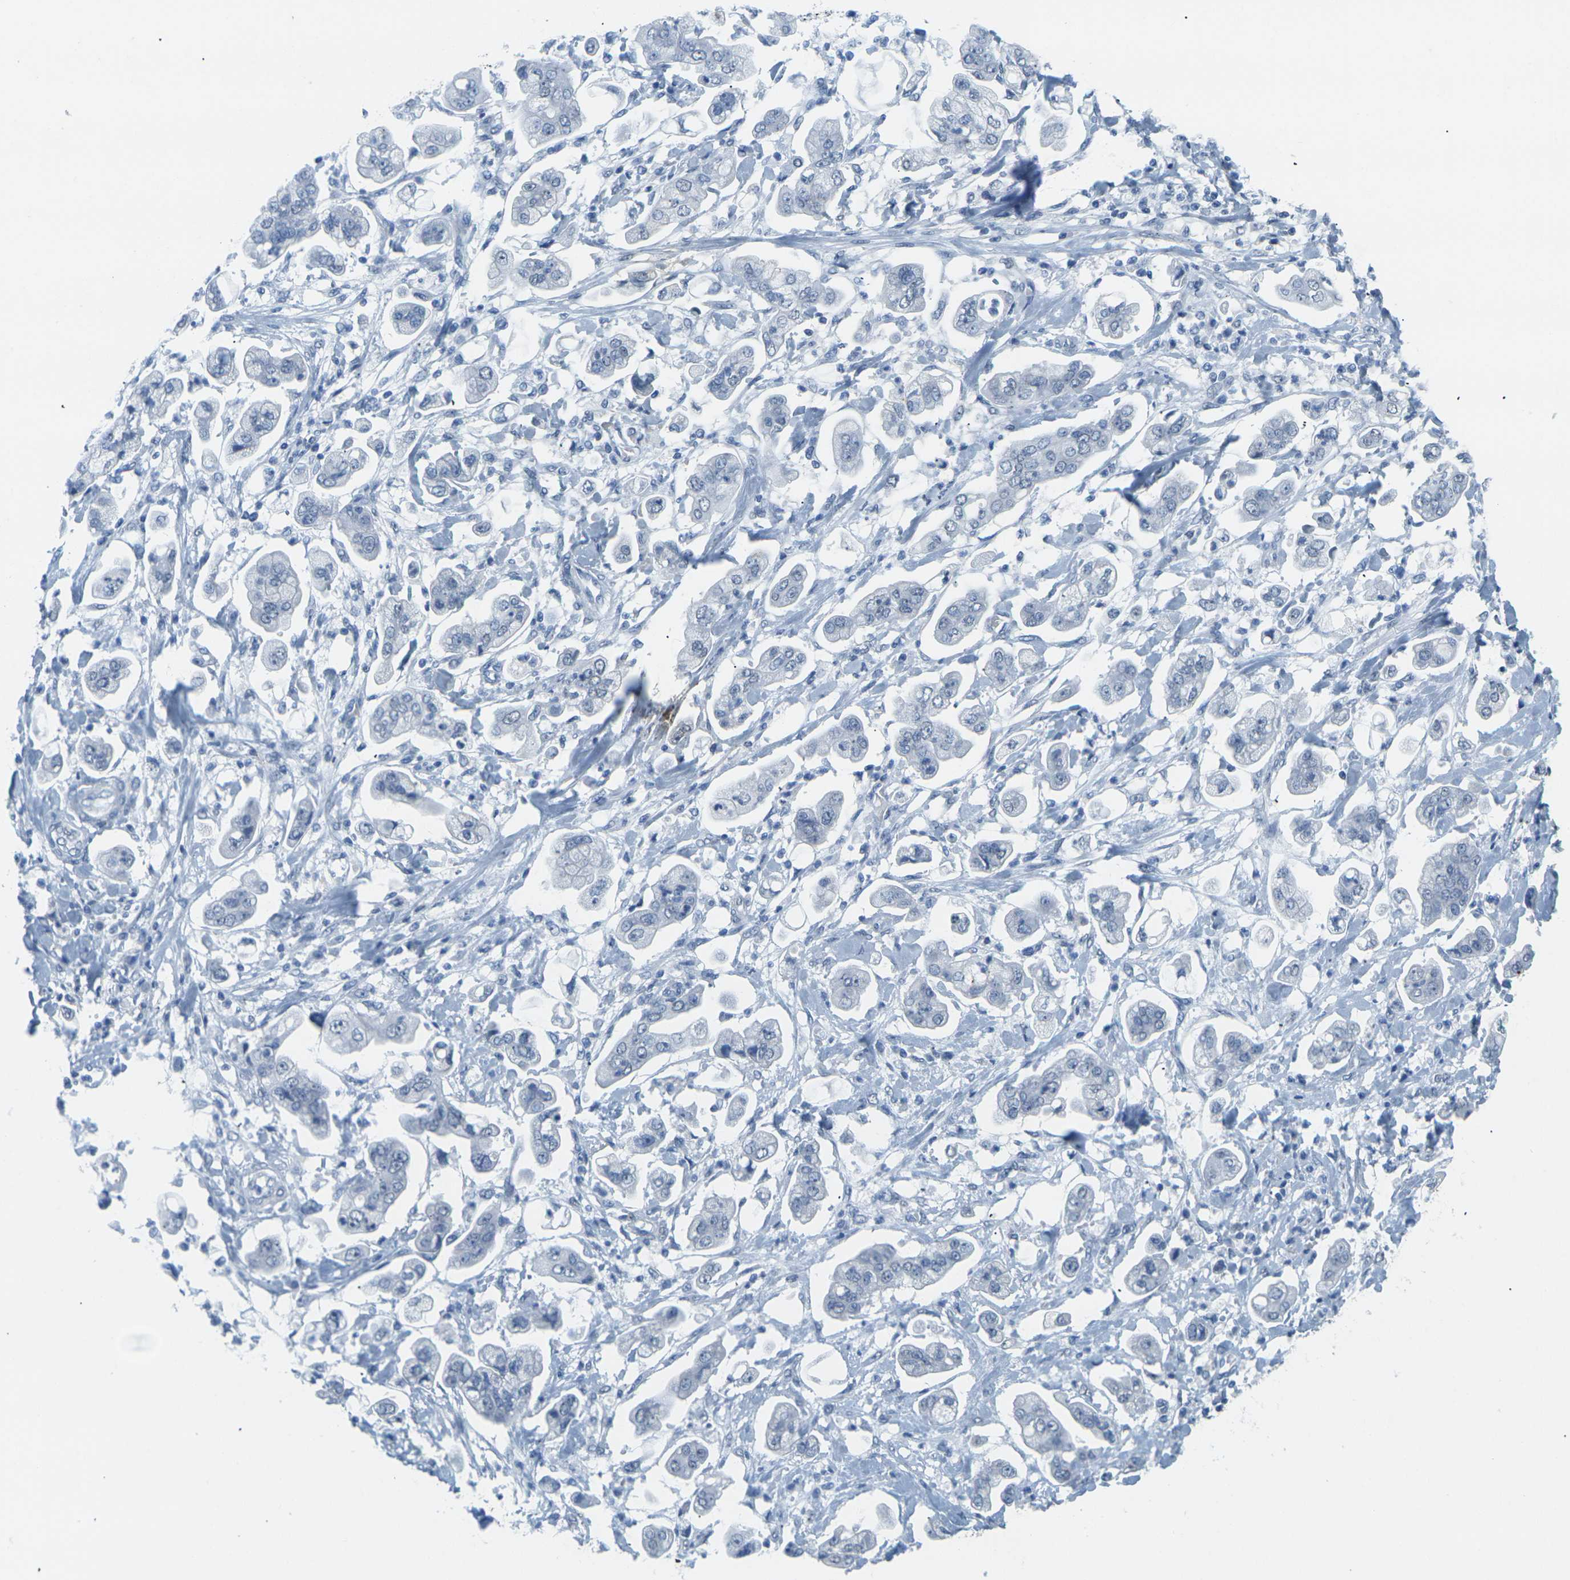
{"staining": {"intensity": "negative", "quantity": "none", "location": "none"}, "tissue": "stomach cancer", "cell_type": "Tumor cells", "image_type": "cancer", "snomed": [{"axis": "morphology", "description": "Adenocarcinoma, NOS"}, {"axis": "topography", "description": "Stomach"}], "caption": "A micrograph of stomach cancer (adenocarcinoma) stained for a protein displays no brown staining in tumor cells.", "gene": "CTAG1A", "patient": {"sex": "male", "age": 62}}